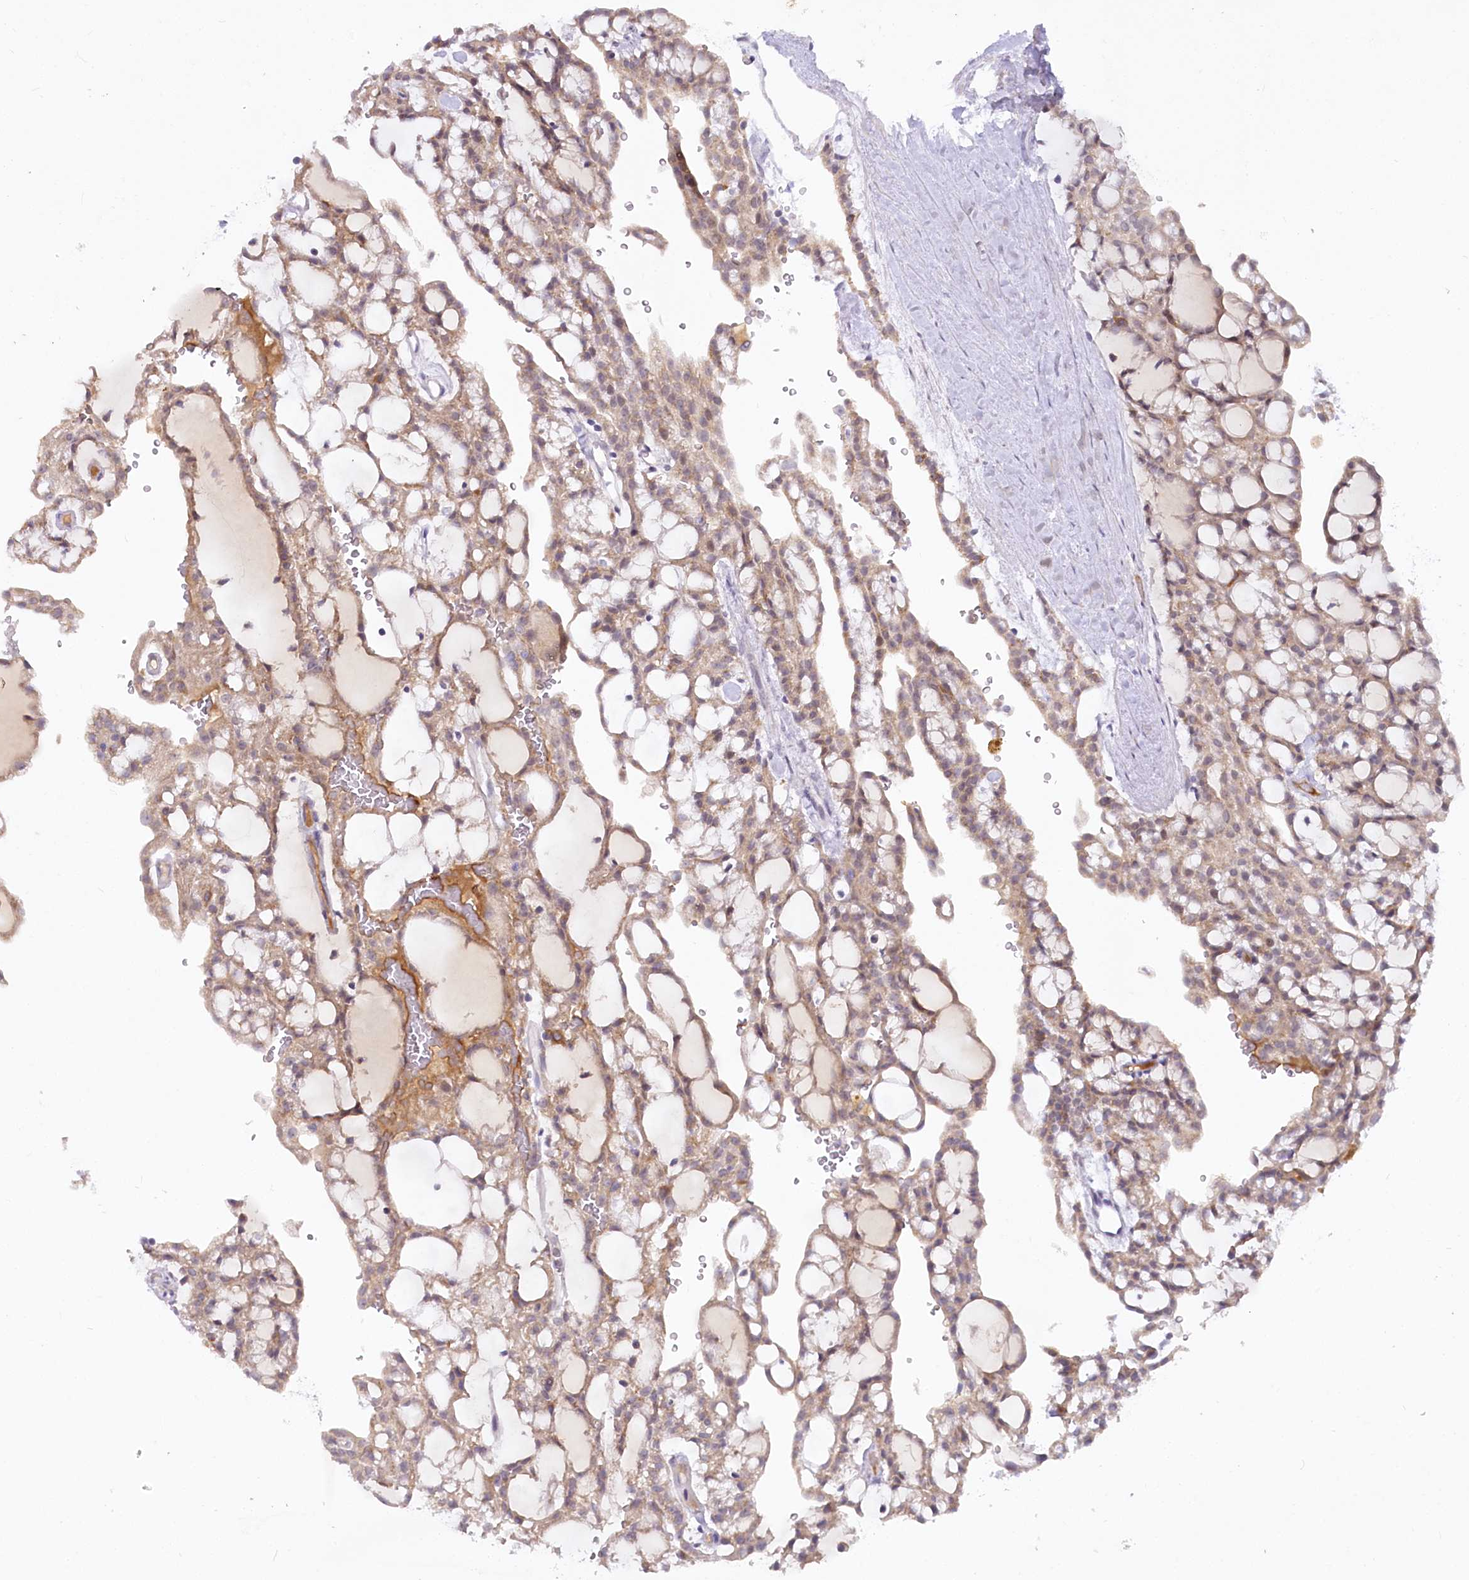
{"staining": {"intensity": "moderate", "quantity": ">75%", "location": "cytoplasmic/membranous"}, "tissue": "renal cancer", "cell_type": "Tumor cells", "image_type": "cancer", "snomed": [{"axis": "morphology", "description": "Adenocarcinoma, NOS"}, {"axis": "topography", "description": "Kidney"}], "caption": "Renal cancer (adenocarcinoma) stained for a protein displays moderate cytoplasmic/membranous positivity in tumor cells.", "gene": "EFHC2", "patient": {"sex": "male", "age": 63}}